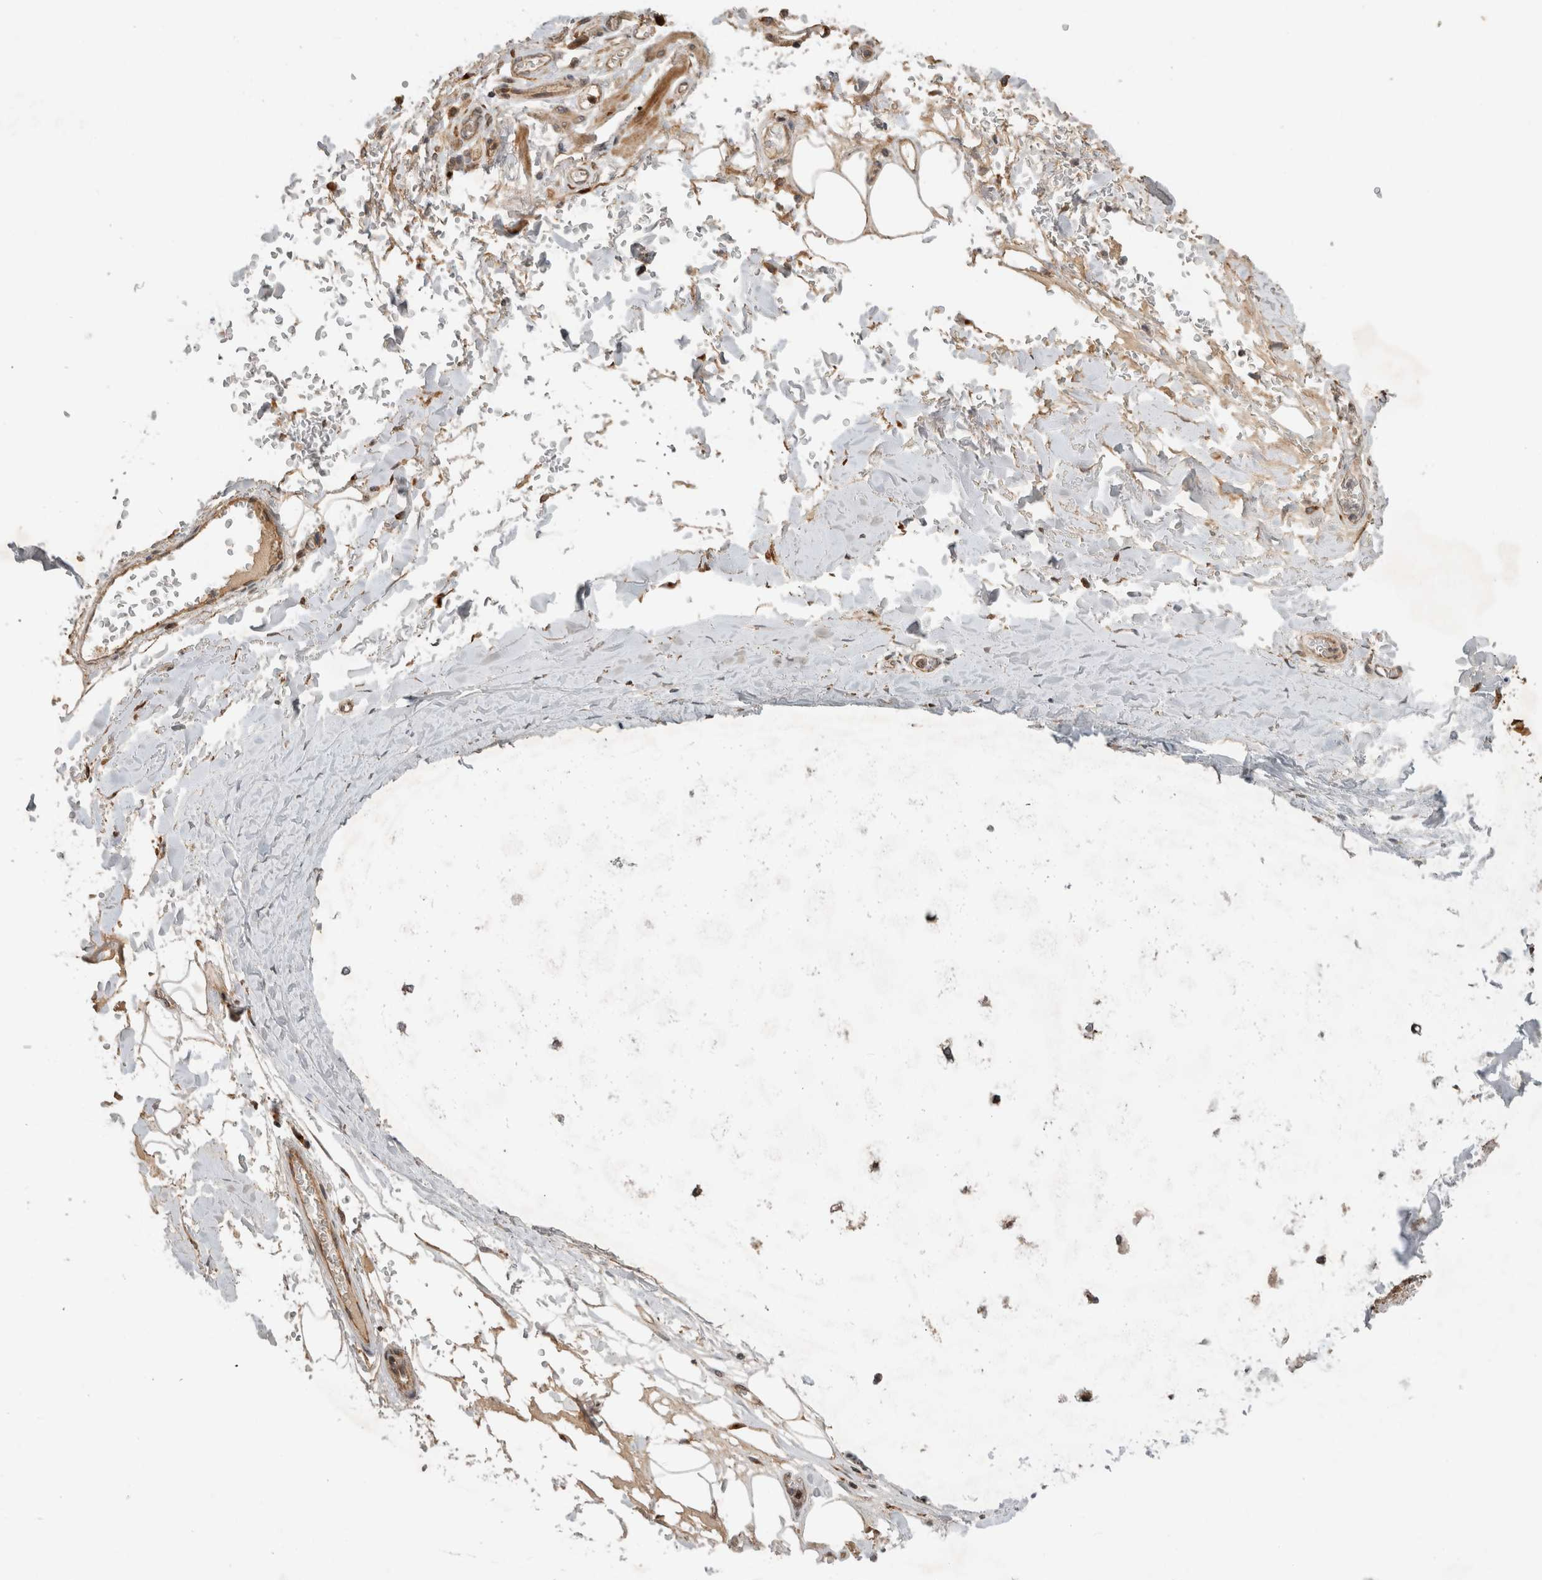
{"staining": {"intensity": "weak", "quantity": ">75%", "location": "cytoplasmic/membranous"}, "tissue": "adipose tissue", "cell_type": "Adipocytes", "image_type": "normal", "snomed": [{"axis": "morphology", "description": "Normal tissue, NOS"}, {"axis": "topography", "description": "Cartilage tissue"}], "caption": "A photomicrograph showing weak cytoplasmic/membranous expression in approximately >75% of adipocytes in unremarkable adipose tissue, as visualized by brown immunohistochemical staining.", "gene": "INSRR", "patient": {"sex": "female", "age": 63}}